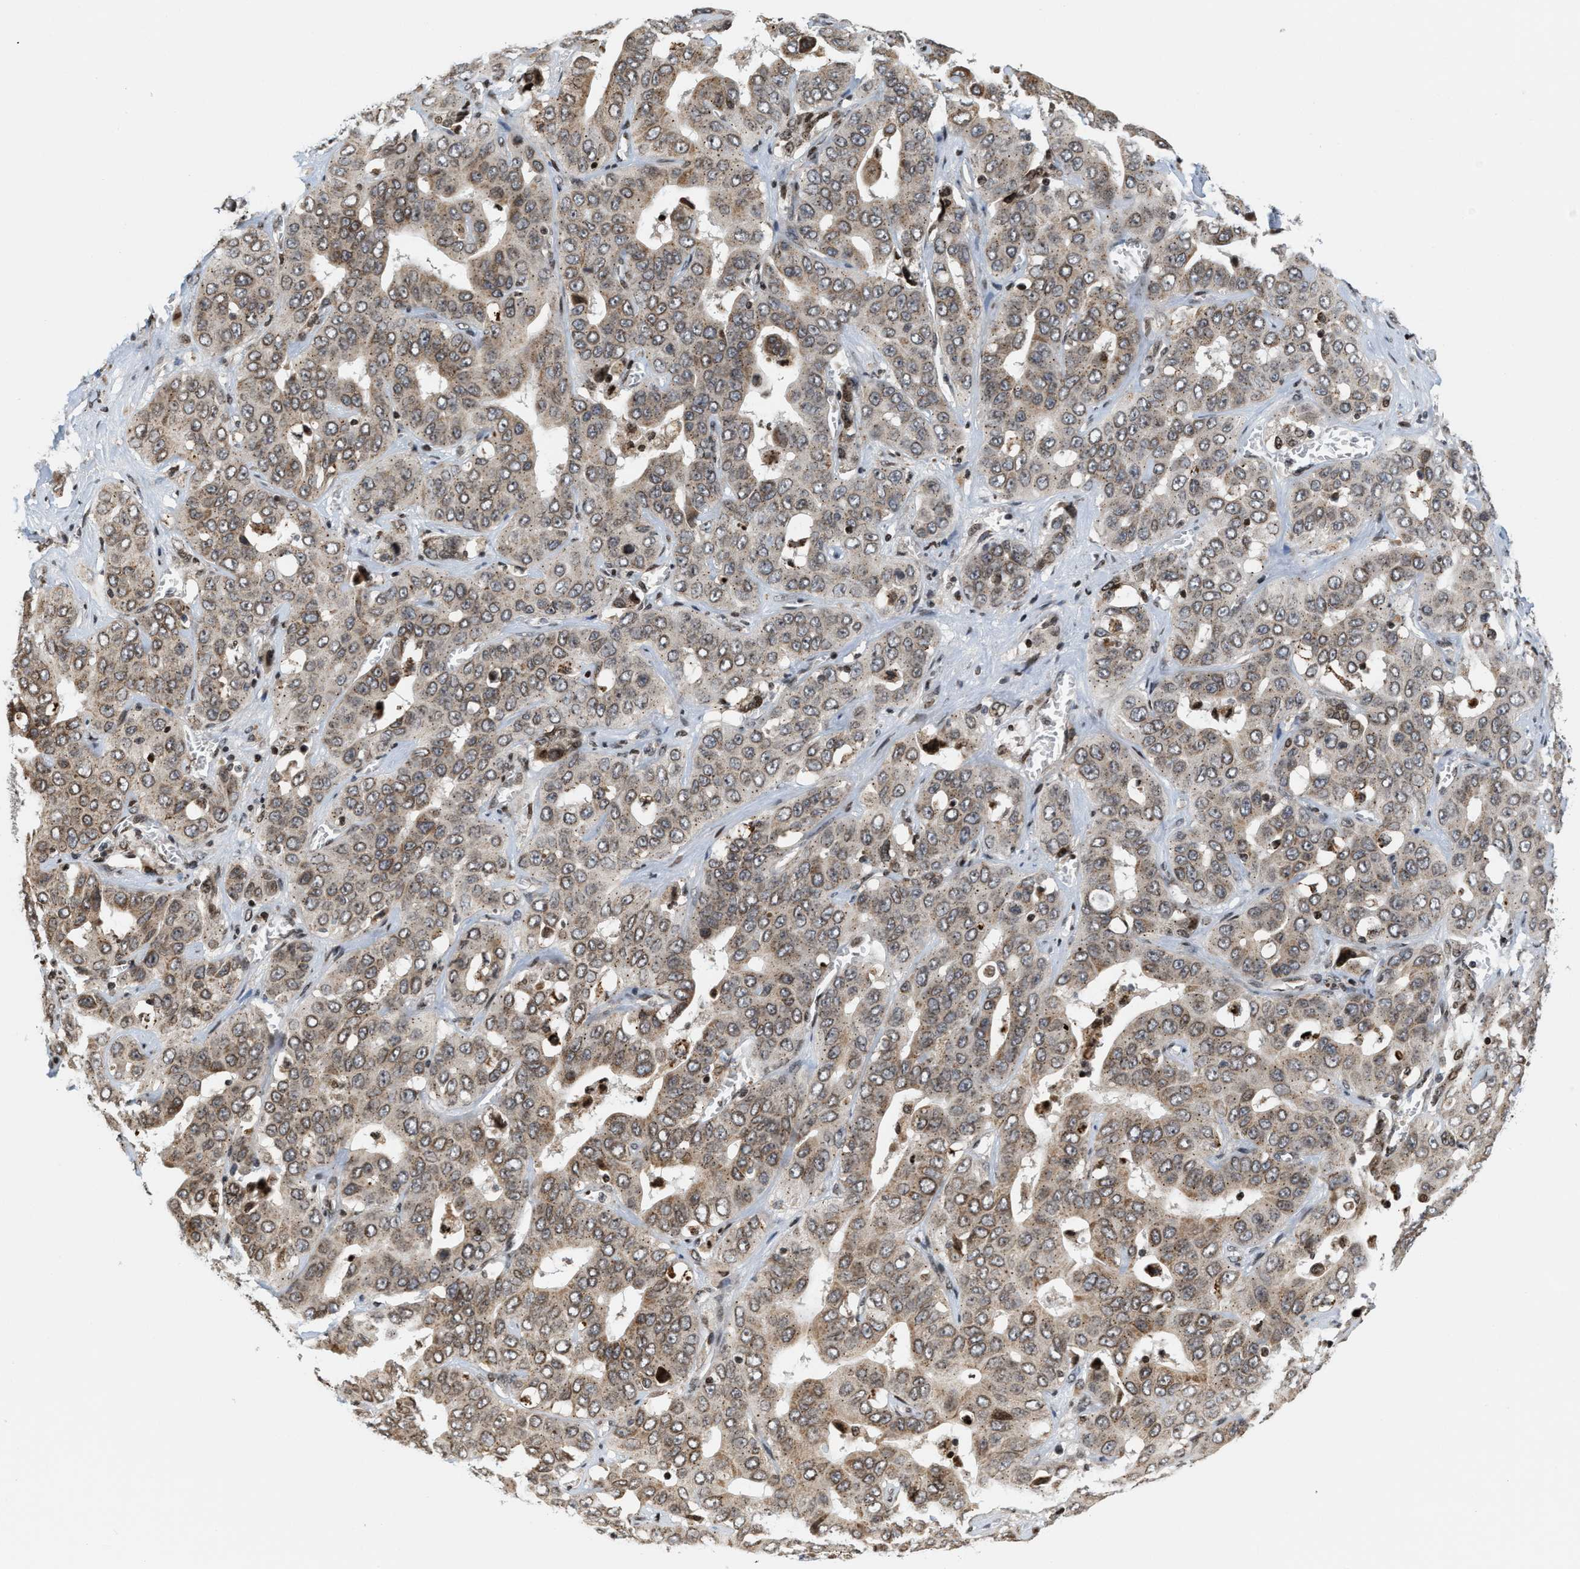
{"staining": {"intensity": "moderate", "quantity": ">75%", "location": "cytoplasmic/membranous"}, "tissue": "liver cancer", "cell_type": "Tumor cells", "image_type": "cancer", "snomed": [{"axis": "morphology", "description": "Cholangiocarcinoma"}, {"axis": "topography", "description": "Liver"}], "caption": "The photomicrograph exhibits a brown stain indicating the presence of a protein in the cytoplasmic/membranous of tumor cells in liver cancer (cholangiocarcinoma).", "gene": "PDZD2", "patient": {"sex": "female", "age": 52}}